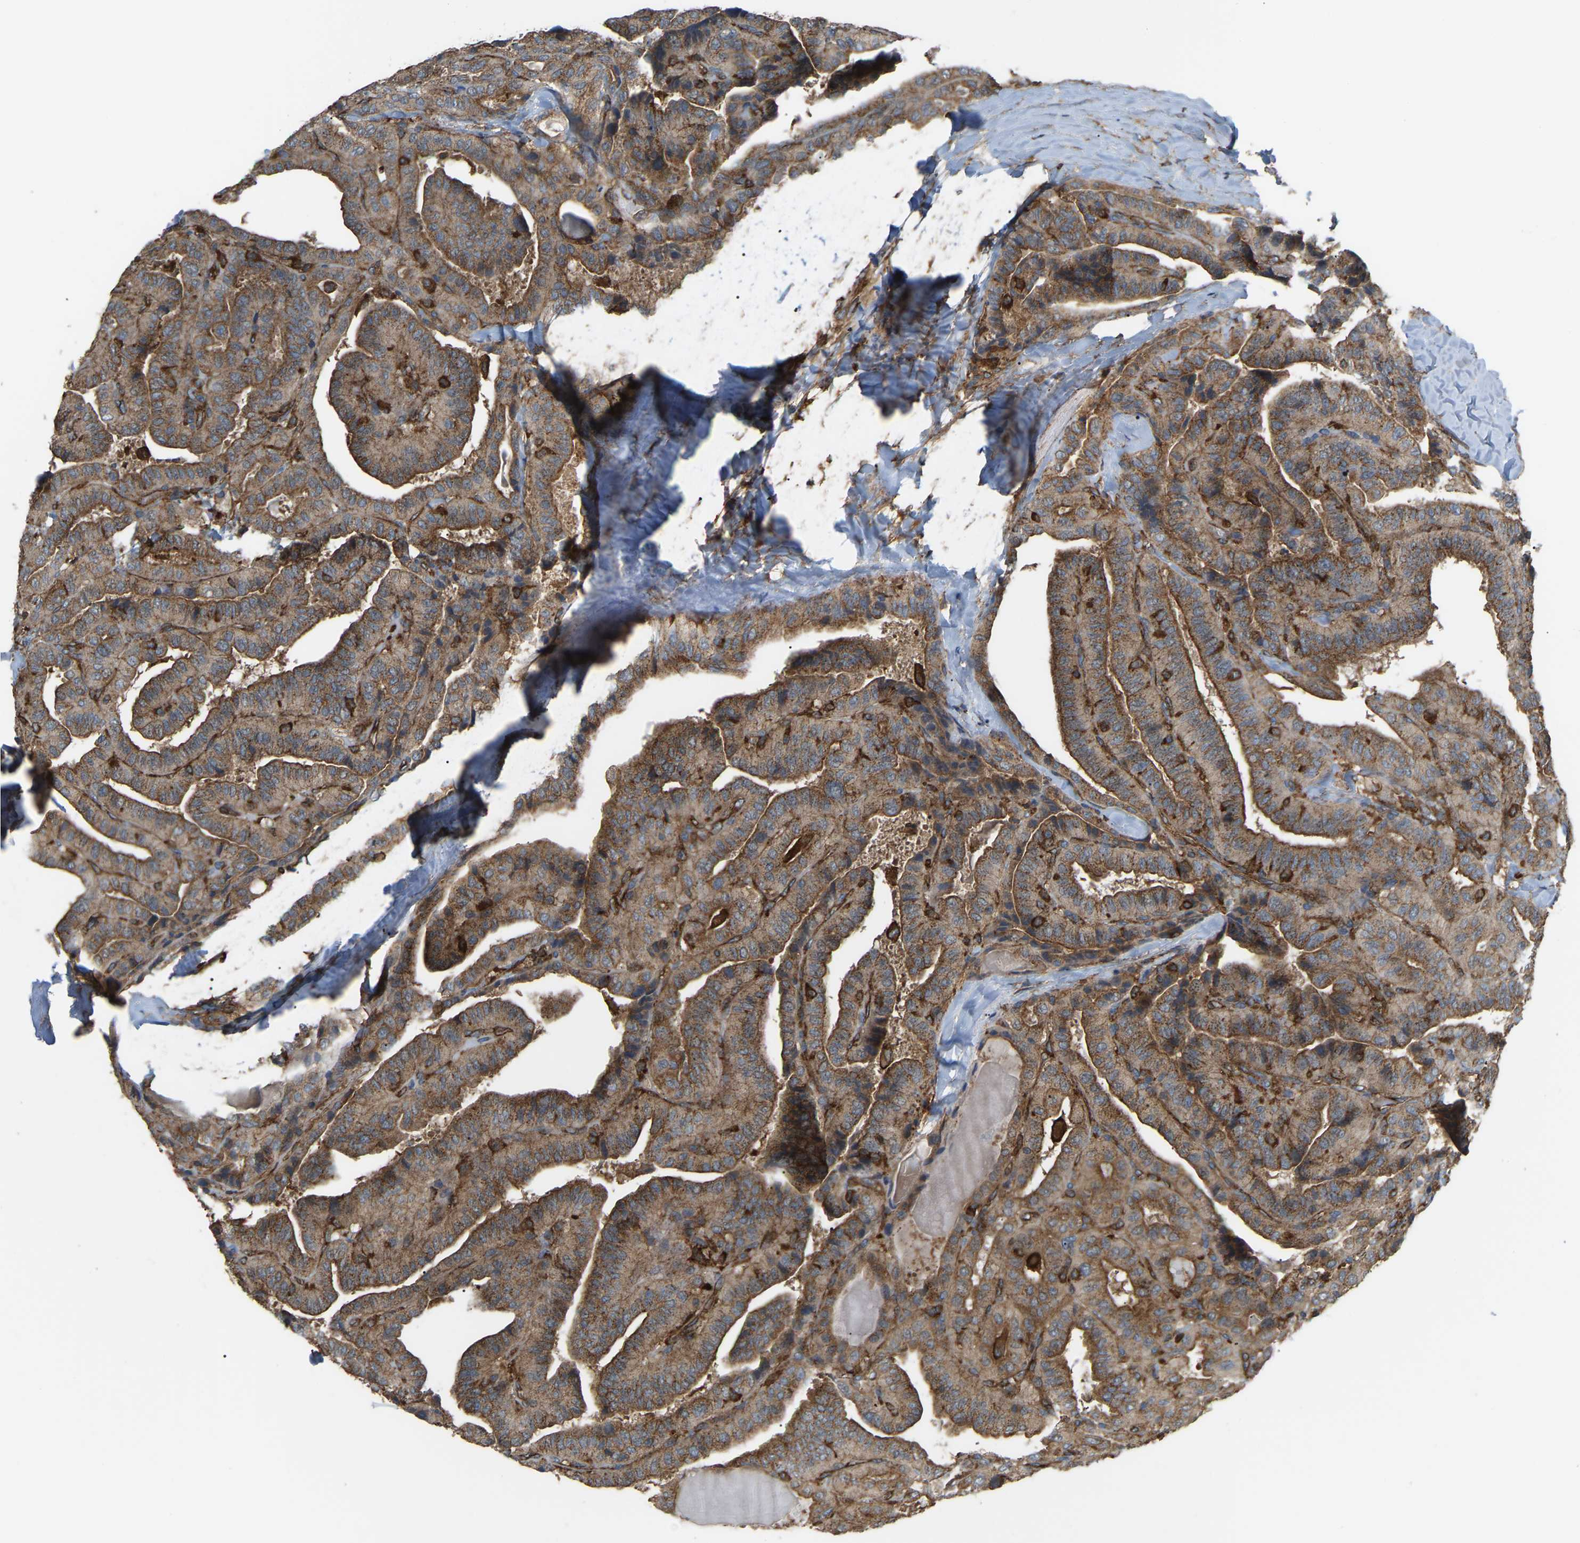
{"staining": {"intensity": "moderate", "quantity": ">75%", "location": "cytoplasmic/membranous"}, "tissue": "thyroid cancer", "cell_type": "Tumor cells", "image_type": "cancer", "snomed": [{"axis": "morphology", "description": "Papillary adenocarcinoma, NOS"}, {"axis": "topography", "description": "Thyroid gland"}], "caption": "Papillary adenocarcinoma (thyroid) stained for a protein (brown) displays moderate cytoplasmic/membranous positive expression in about >75% of tumor cells.", "gene": "PICALM", "patient": {"sex": "male", "age": 77}}